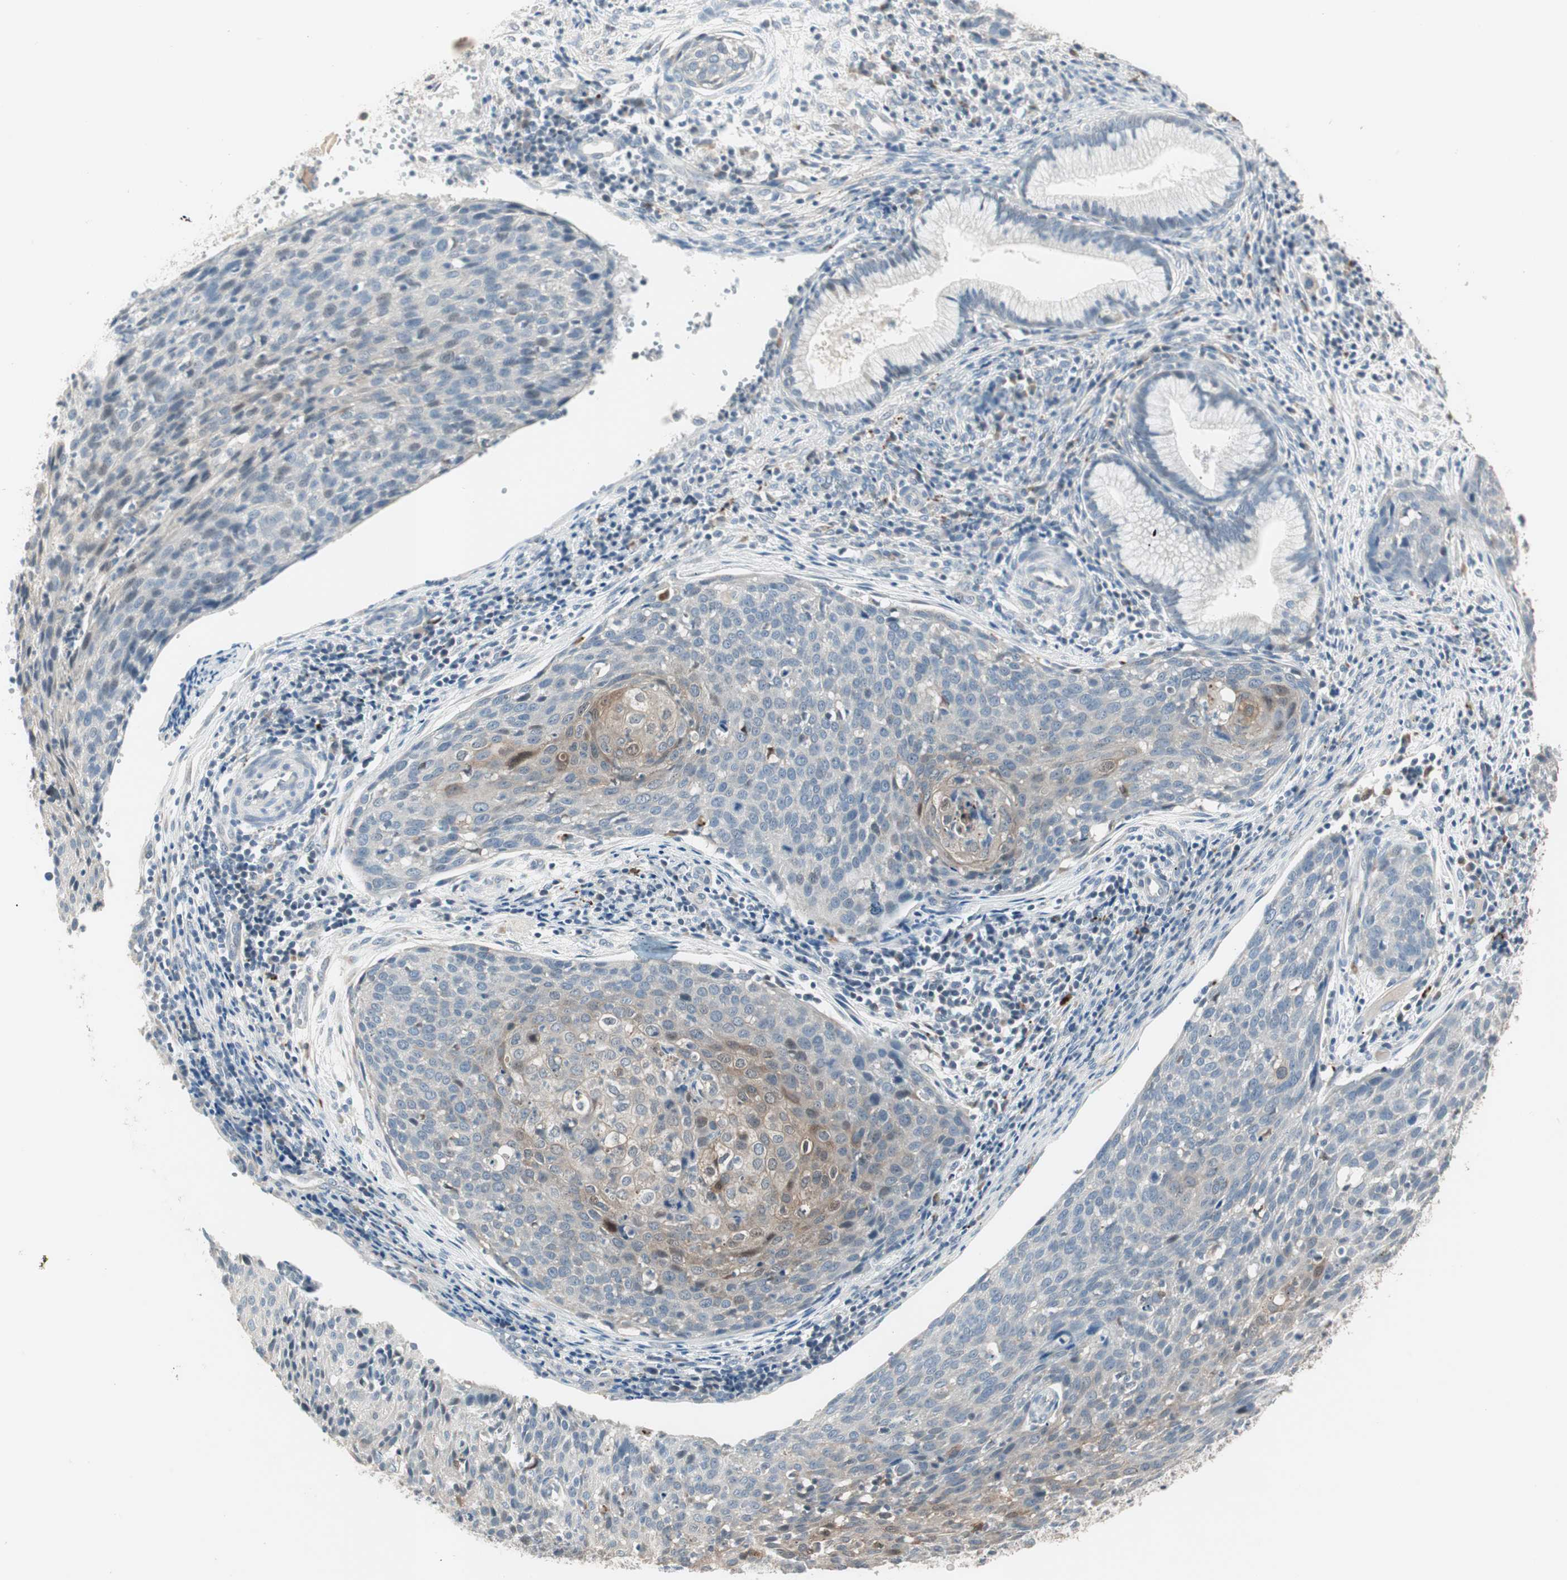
{"staining": {"intensity": "moderate", "quantity": "<25%", "location": "cytoplasmic/membranous,nuclear"}, "tissue": "cervical cancer", "cell_type": "Tumor cells", "image_type": "cancer", "snomed": [{"axis": "morphology", "description": "Squamous cell carcinoma, NOS"}, {"axis": "topography", "description": "Cervix"}], "caption": "DAB immunohistochemical staining of human cervical cancer (squamous cell carcinoma) displays moderate cytoplasmic/membranous and nuclear protein expression in about <25% of tumor cells.", "gene": "PDZK1", "patient": {"sex": "female", "age": 38}}